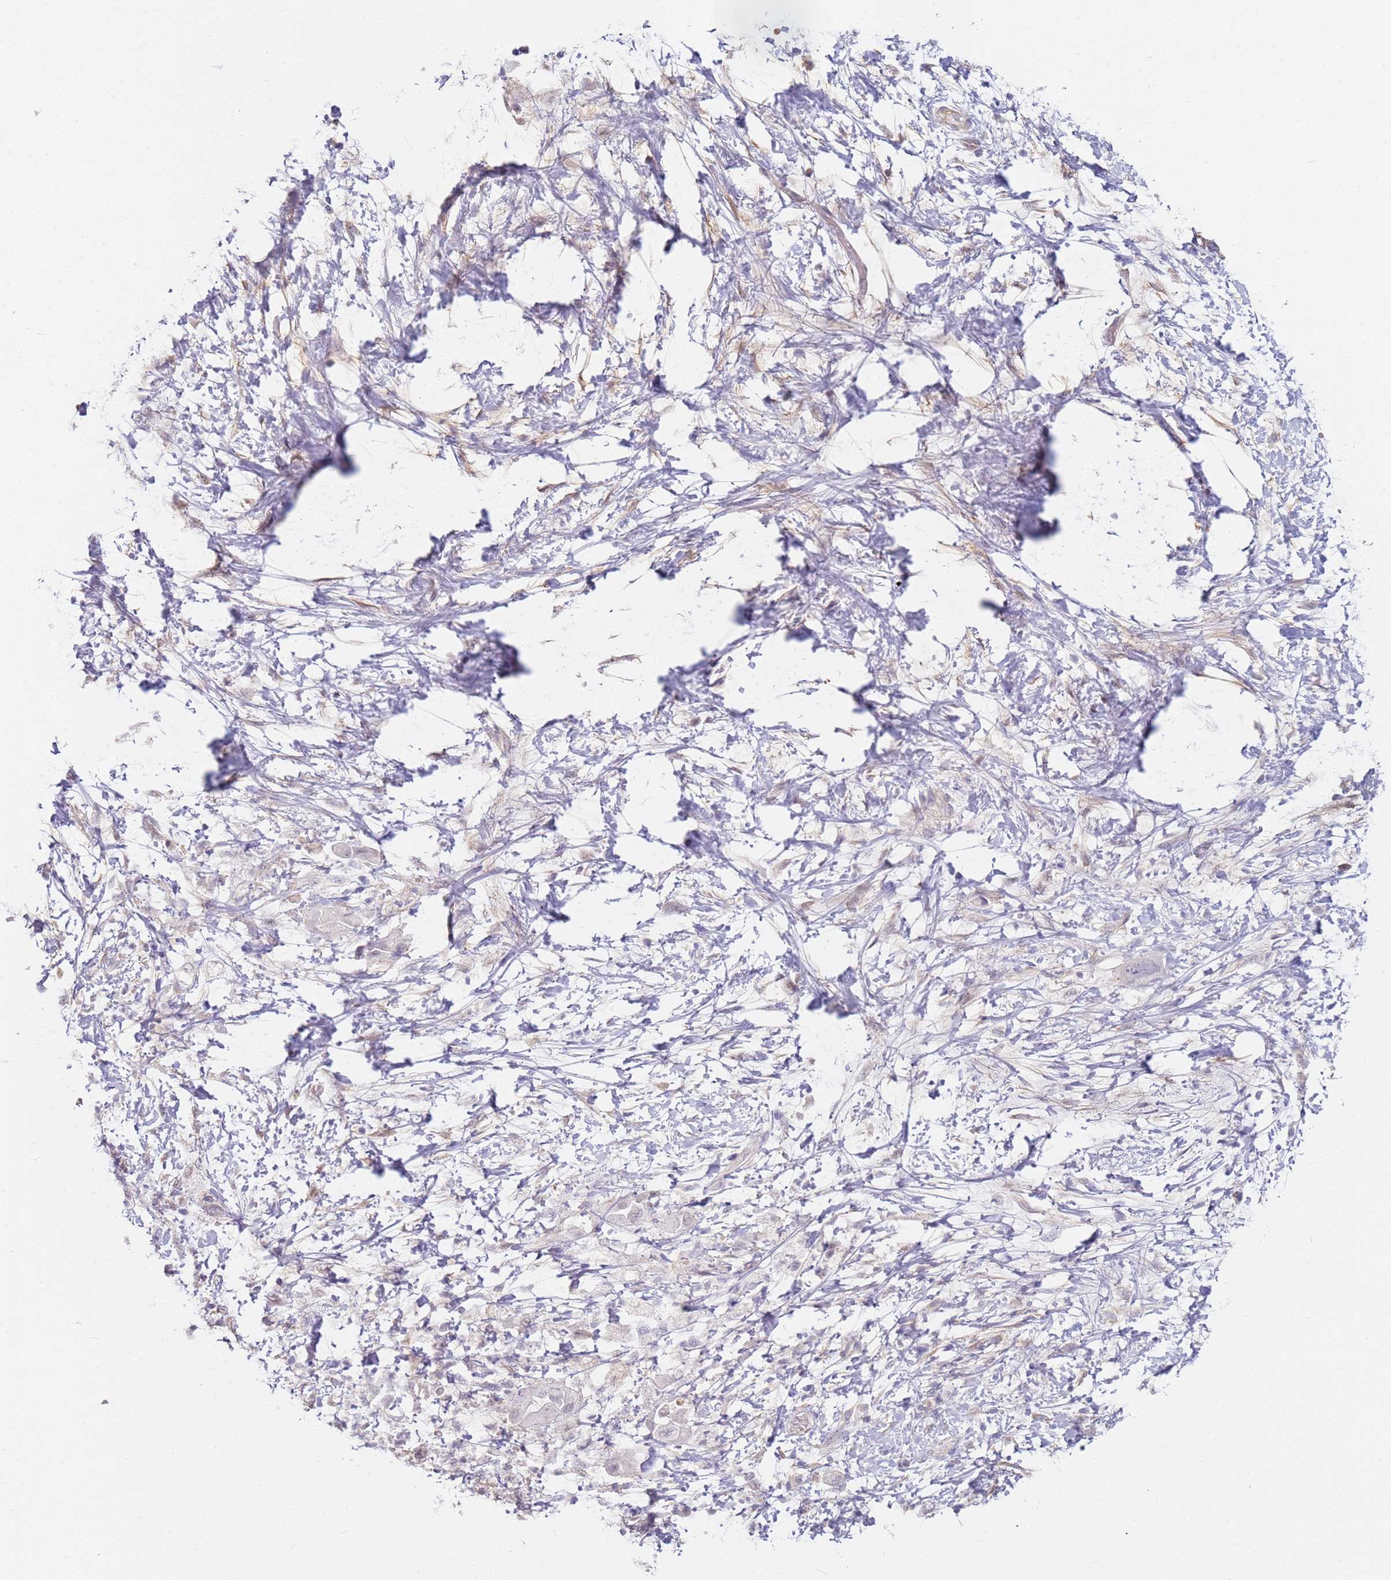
{"staining": {"intensity": "negative", "quantity": "none", "location": "none"}, "tissue": "pancreatic cancer", "cell_type": "Tumor cells", "image_type": "cancer", "snomed": [{"axis": "morphology", "description": "Adenocarcinoma, NOS"}, {"axis": "topography", "description": "Pancreas"}], "caption": "Adenocarcinoma (pancreatic) stained for a protein using IHC exhibits no positivity tumor cells.", "gene": "WDR93", "patient": {"sex": "male", "age": 68}}